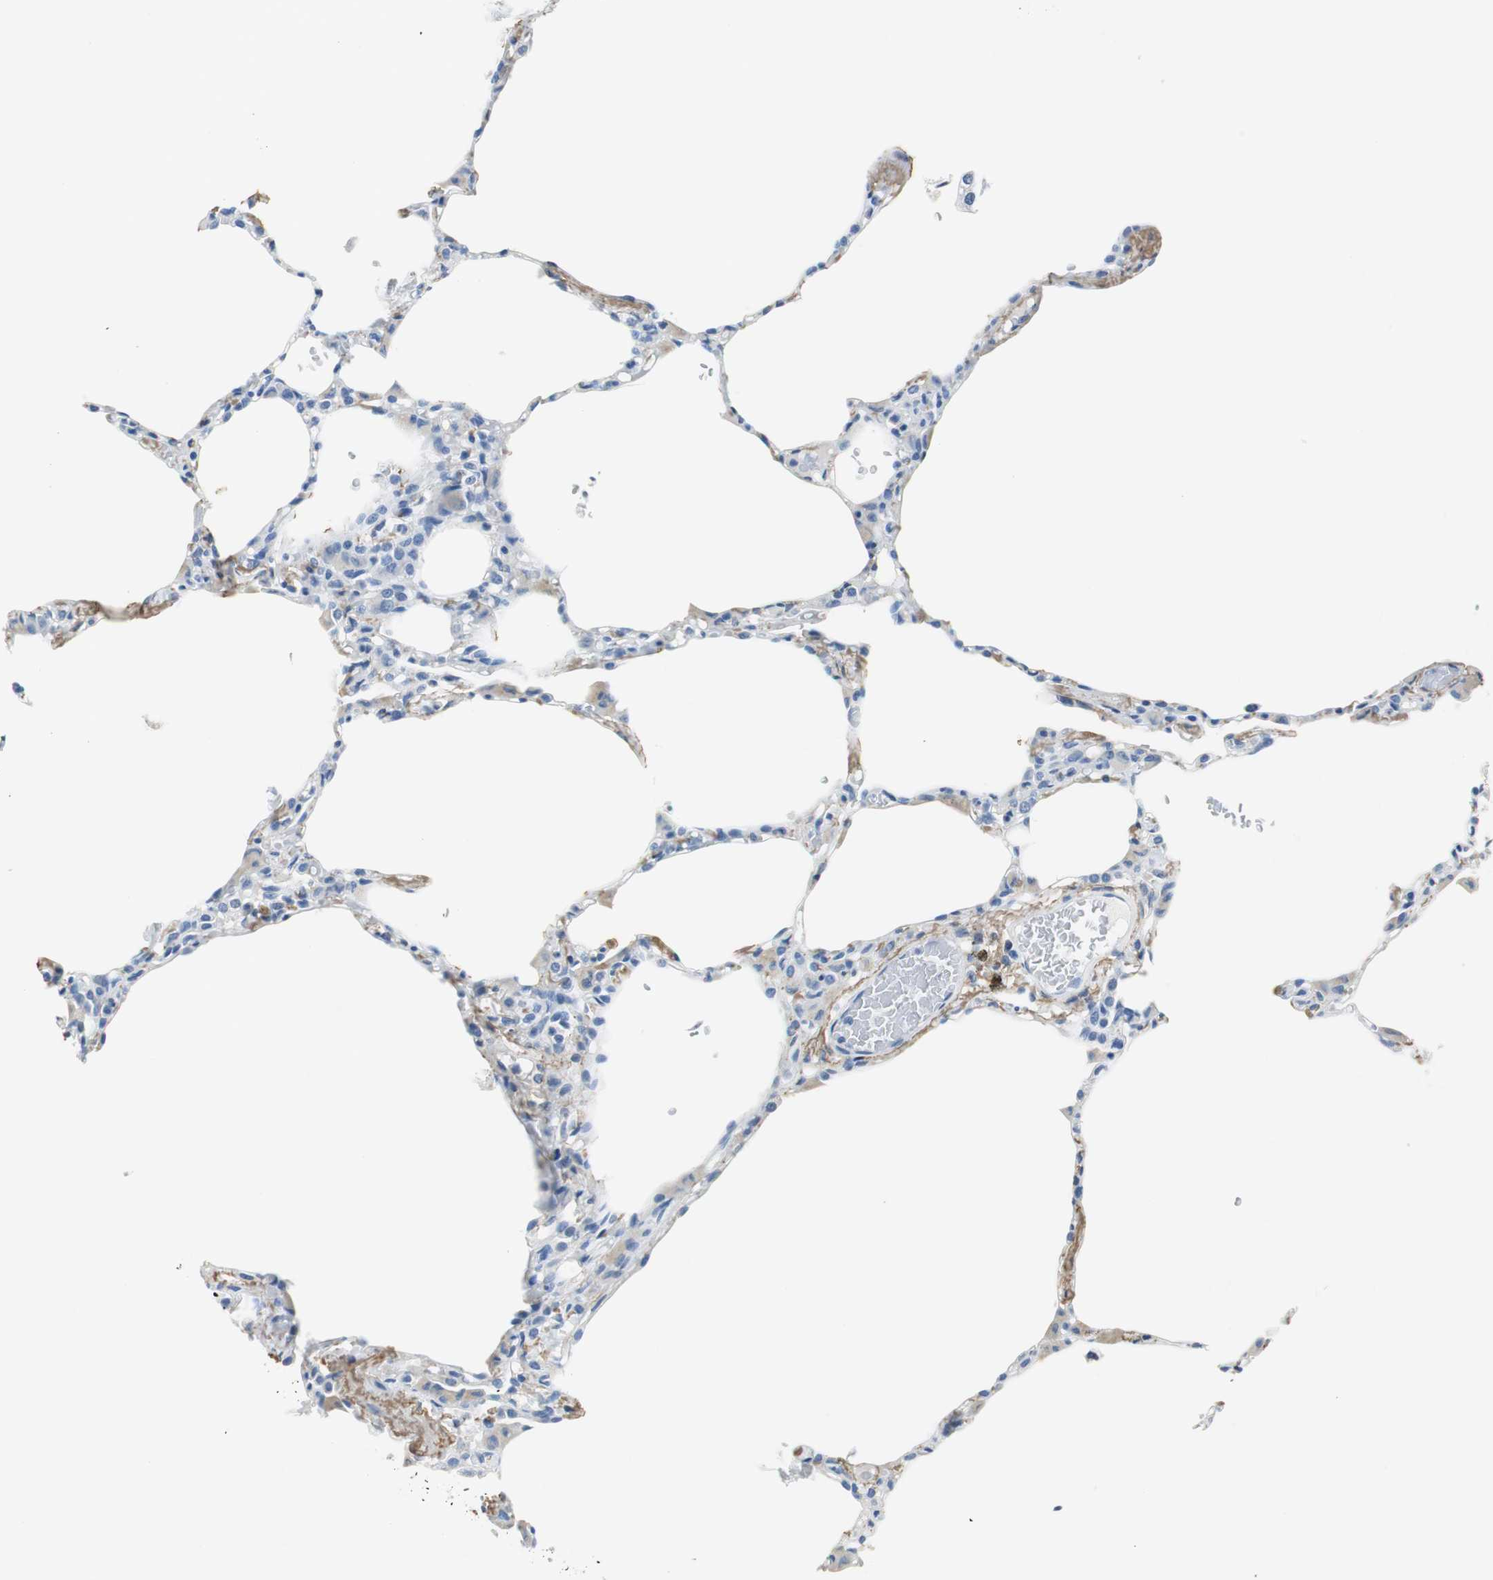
{"staining": {"intensity": "moderate", "quantity": "<25%", "location": "cytoplasmic/membranous"}, "tissue": "lung", "cell_type": "Alveolar cells", "image_type": "normal", "snomed": [{"axis": "morphology", "description": "Normal tissue, NOS"}, {"axis": "topography", "description": "Lung"}], "caption": "Normal lung reveals moderate cytoplasmic/membranous positivity in about <25% of alveolar cells, visualized by immunohistochemistry.", "gene": "MUC7", "patient": {"sex": "female", "age": 49}}